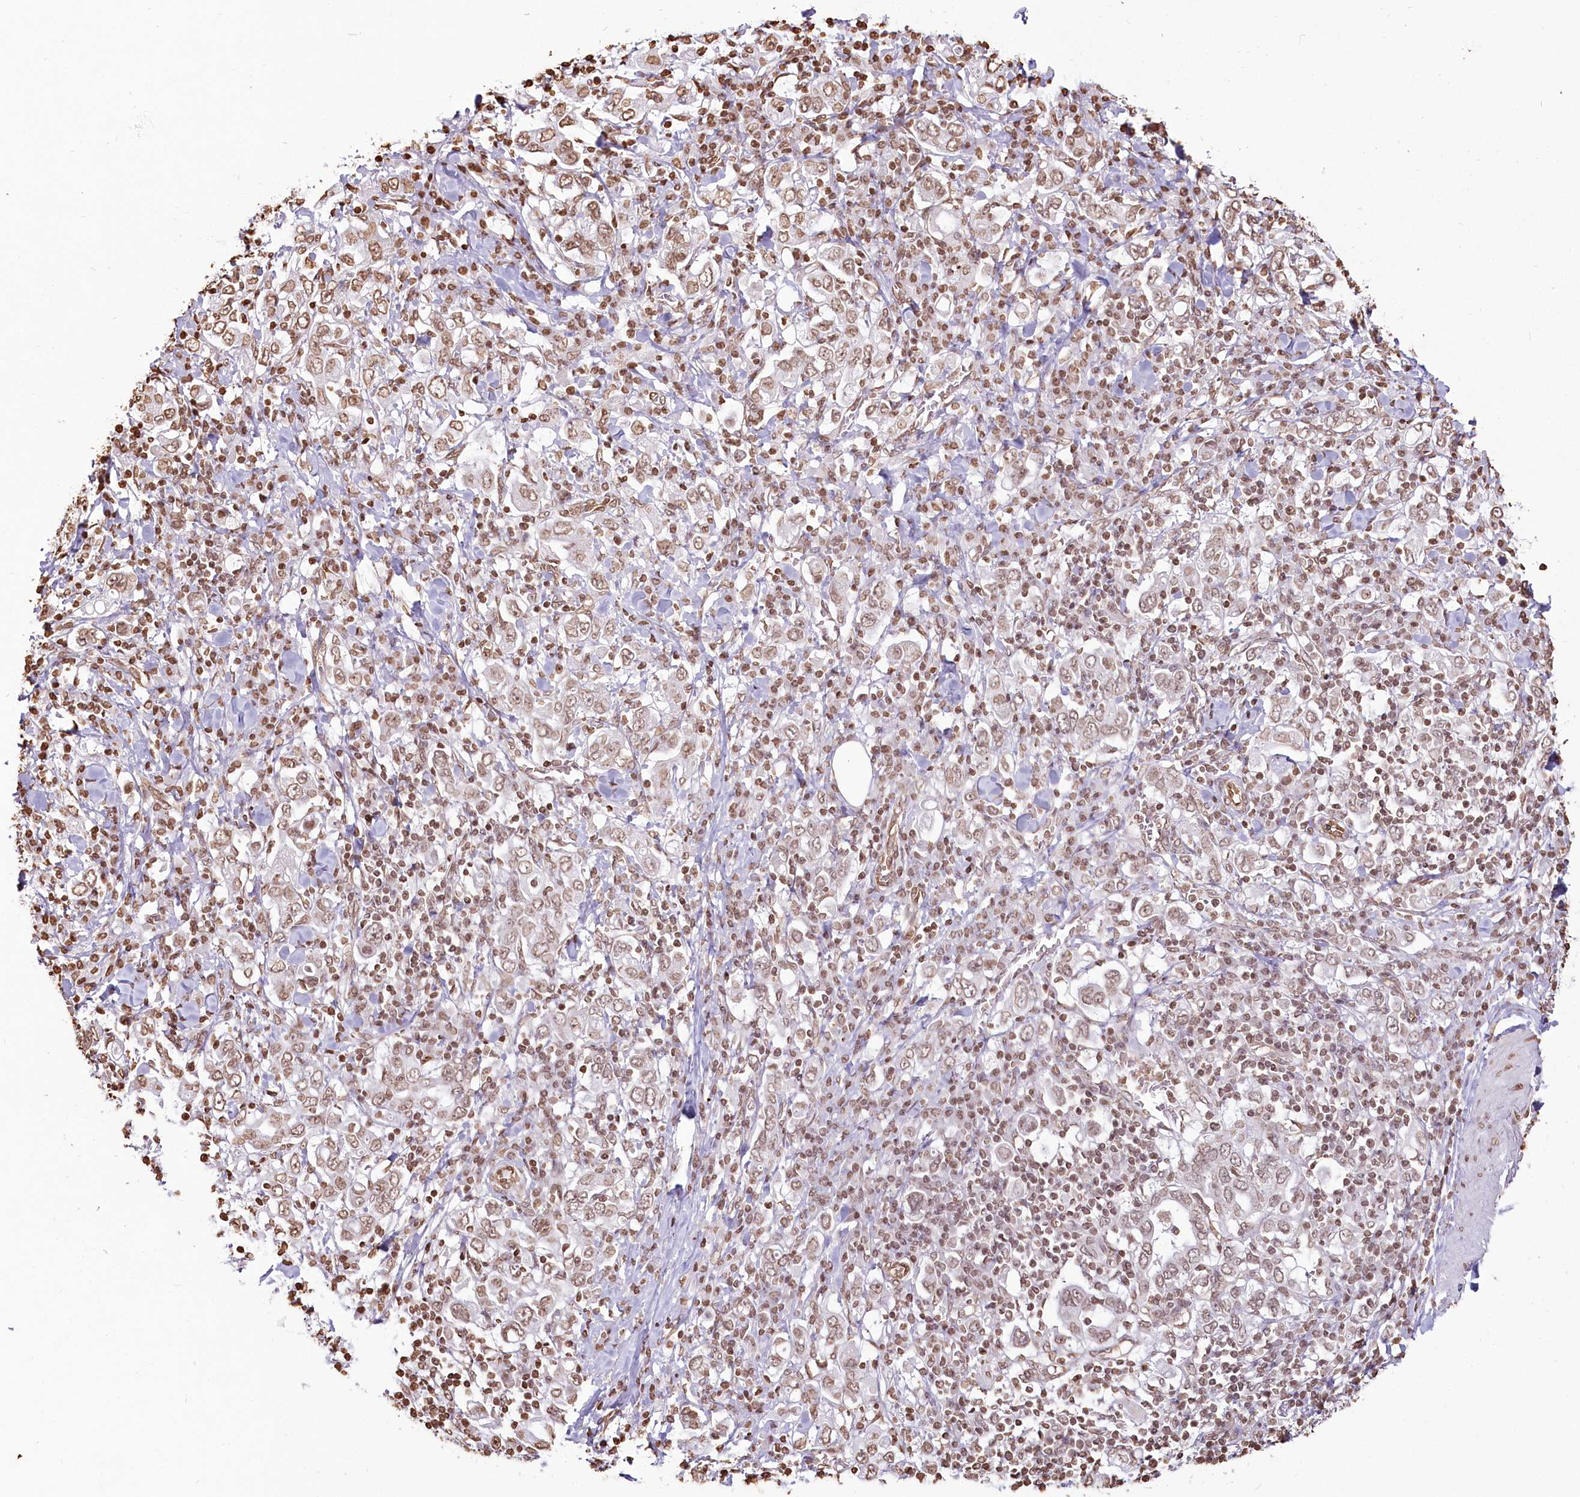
{"staining": {"intensity": "moderate", "quantity": ">75%", "location": "nuclear"}, "tissue": "stomach cancer", "cell_type": "Tumor cells", "image_type": "cancer", "snomed": [{"axis": "morphology", "description": "Adenocarcinoma, NOS"}, {"axis": "topography", "description": "Stomach, upper"}], "caption": "Approximately >75% of tumor cells in stomach cancer (adenocarcinoma) show moderate nuclear protein positivity as visualized by brown immunohistochemical staining.", "gene": "FAM13A", "patient": {"sex": "male", "age": 62}}